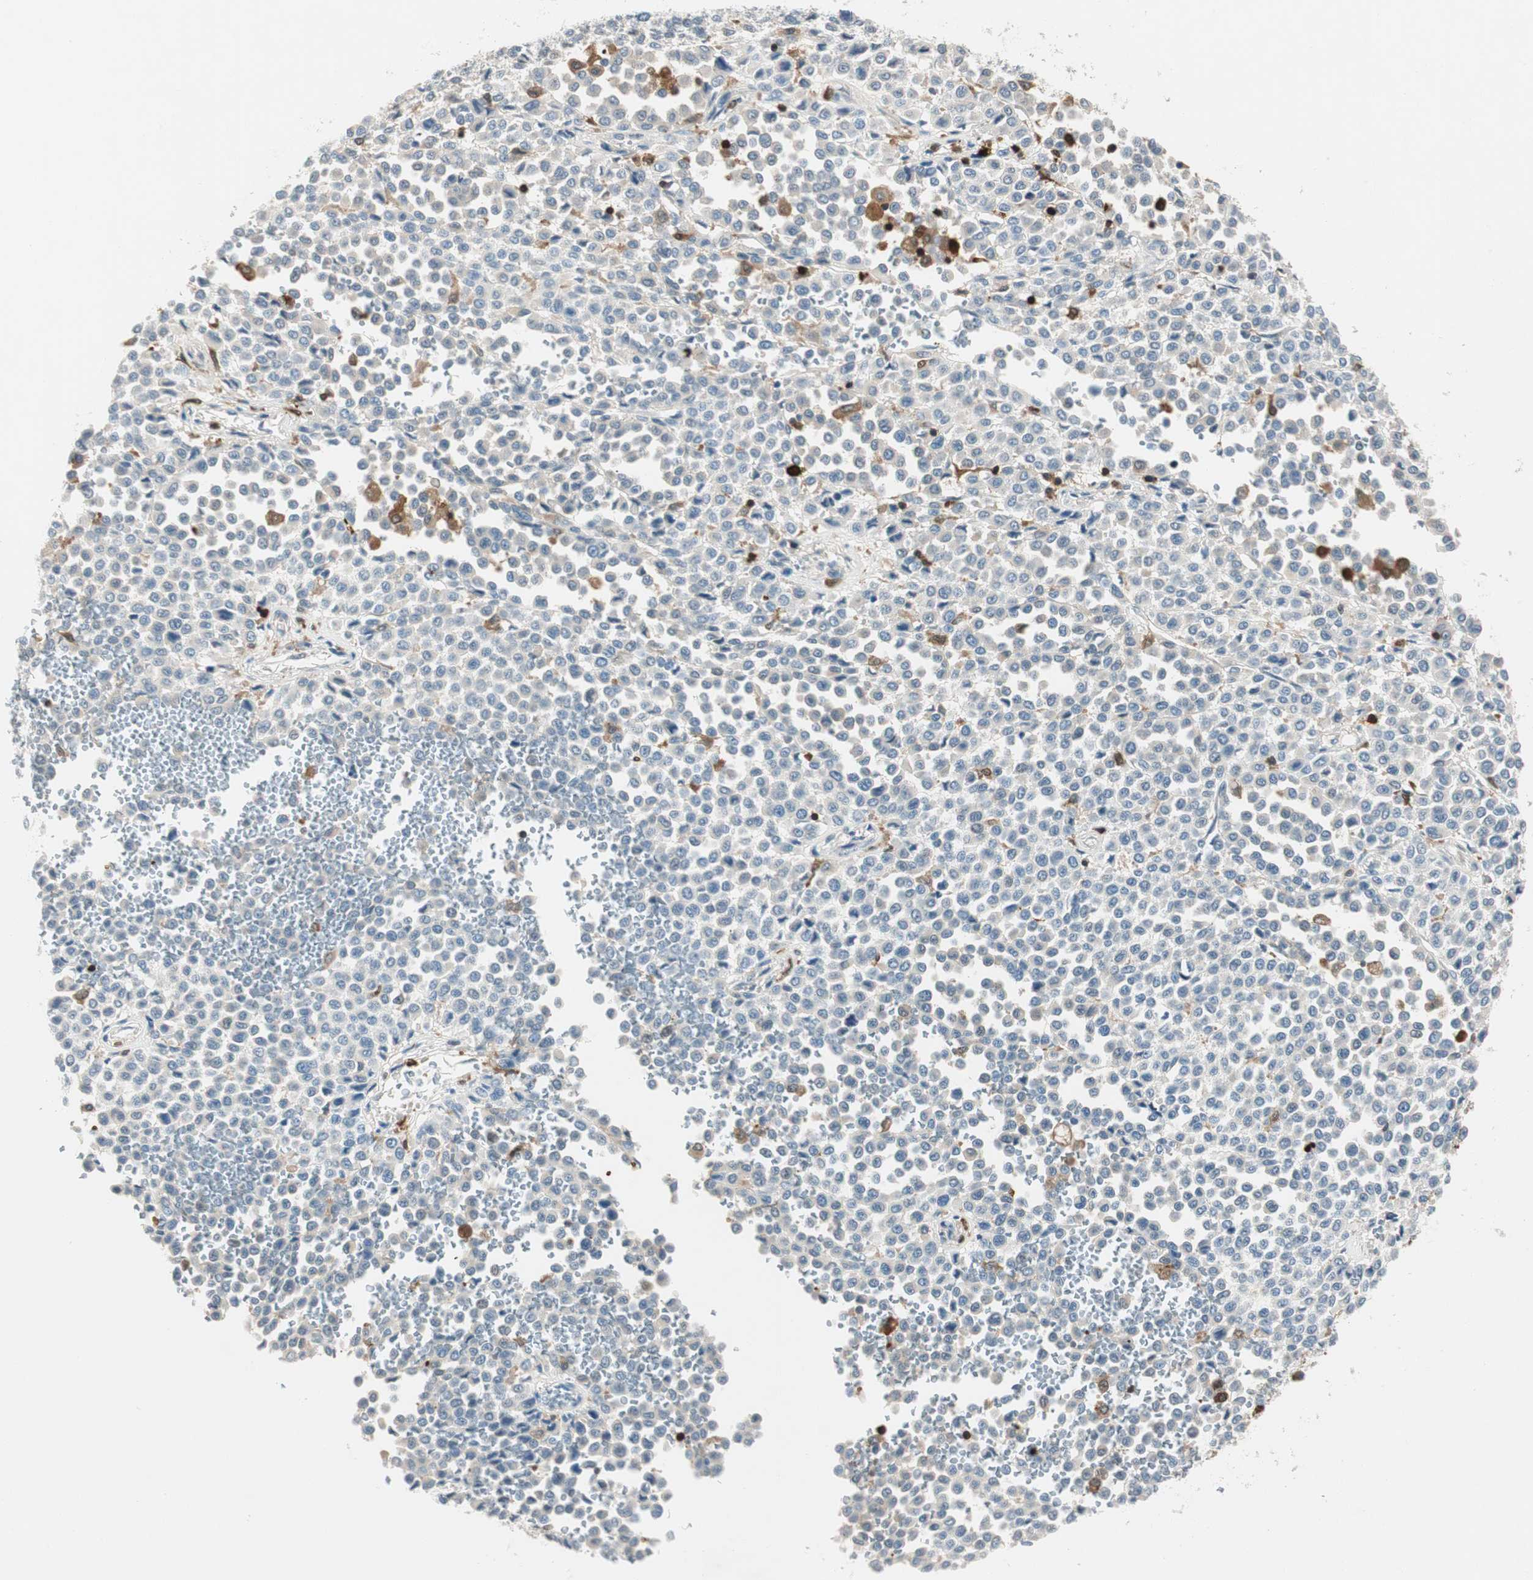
{"staining": {"intensity": "negative", "quantity": "none", "location": "none"}, "tissue": "melanoma", "cell_type": "Tumor cells", "image_type": "cancer", "snomed": [{"axis": "morphology", "description": "Malignant melanoma, Metastatic site"}, {"axis": "topography", "description": "Pancreas"}], "caption": "IHC histopathology image of malignant melanoma (metastatic site) stained for a protein (brown), which shows no positivity in tumor cells.", "gene": "COTL1", "patient": {"sex": "female", "age": 30}}